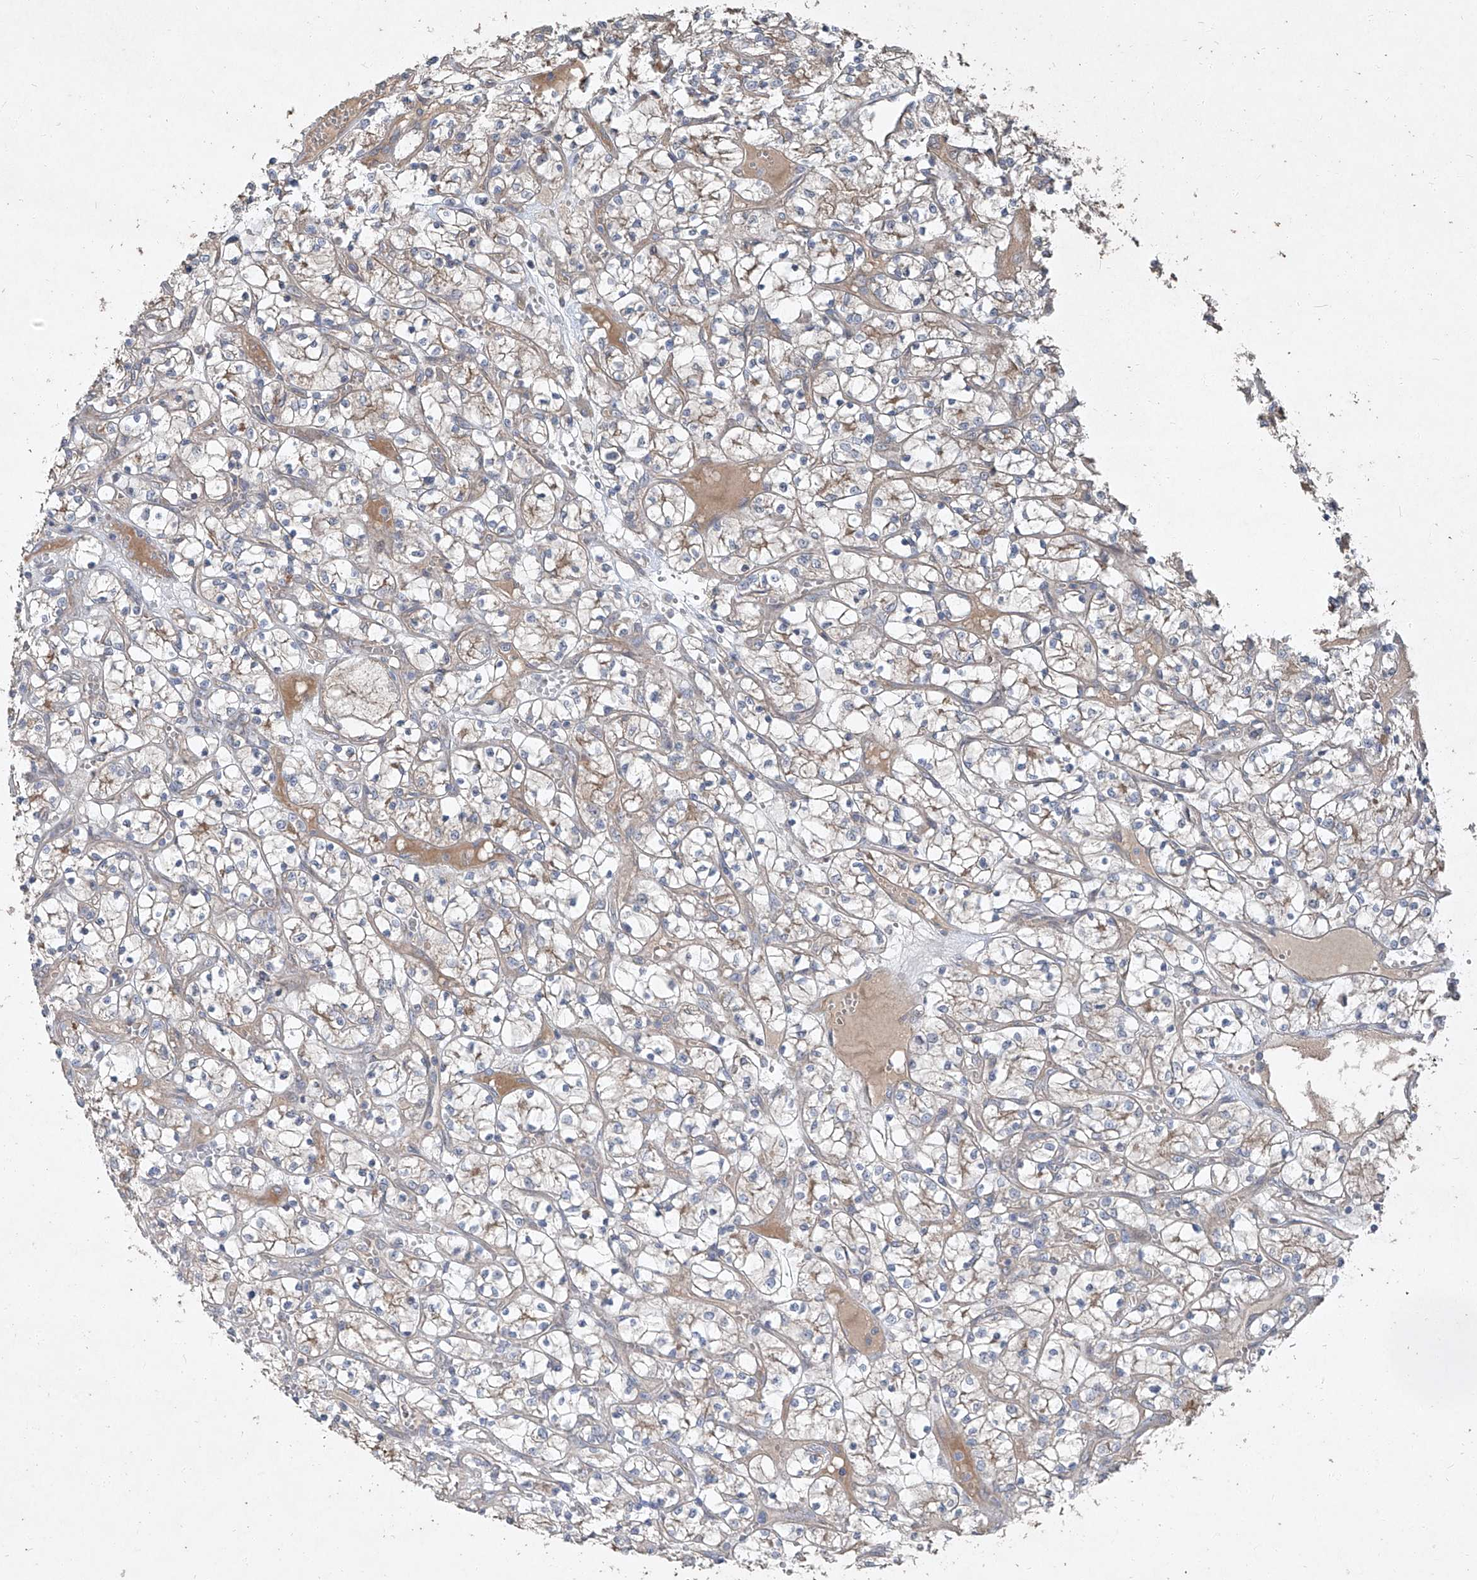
{"staining": {"intensity": "weak", "quantity": "<25%", "location": "cytoplasmic/membranous"}, "tissue": "renal cancer", "cell_type": "Tumor cells", "image_type": "cancer", "snomed": [{"axis": "morphology", "description": "Adenocarcinoma, NOS"}, {"axis": "topography", "description": "Kidney"}], "caption": "IHC photomicrograph of human adenocarcinoma (renal) stained for a protein (brown), which exhibits no positivity in tumor cells. (Brightfield microscopy of DAB immunohistochemistry (IHC) at high magnification).", "gene": "CCN1", "patient": {"sex": "female", "age": 69}}